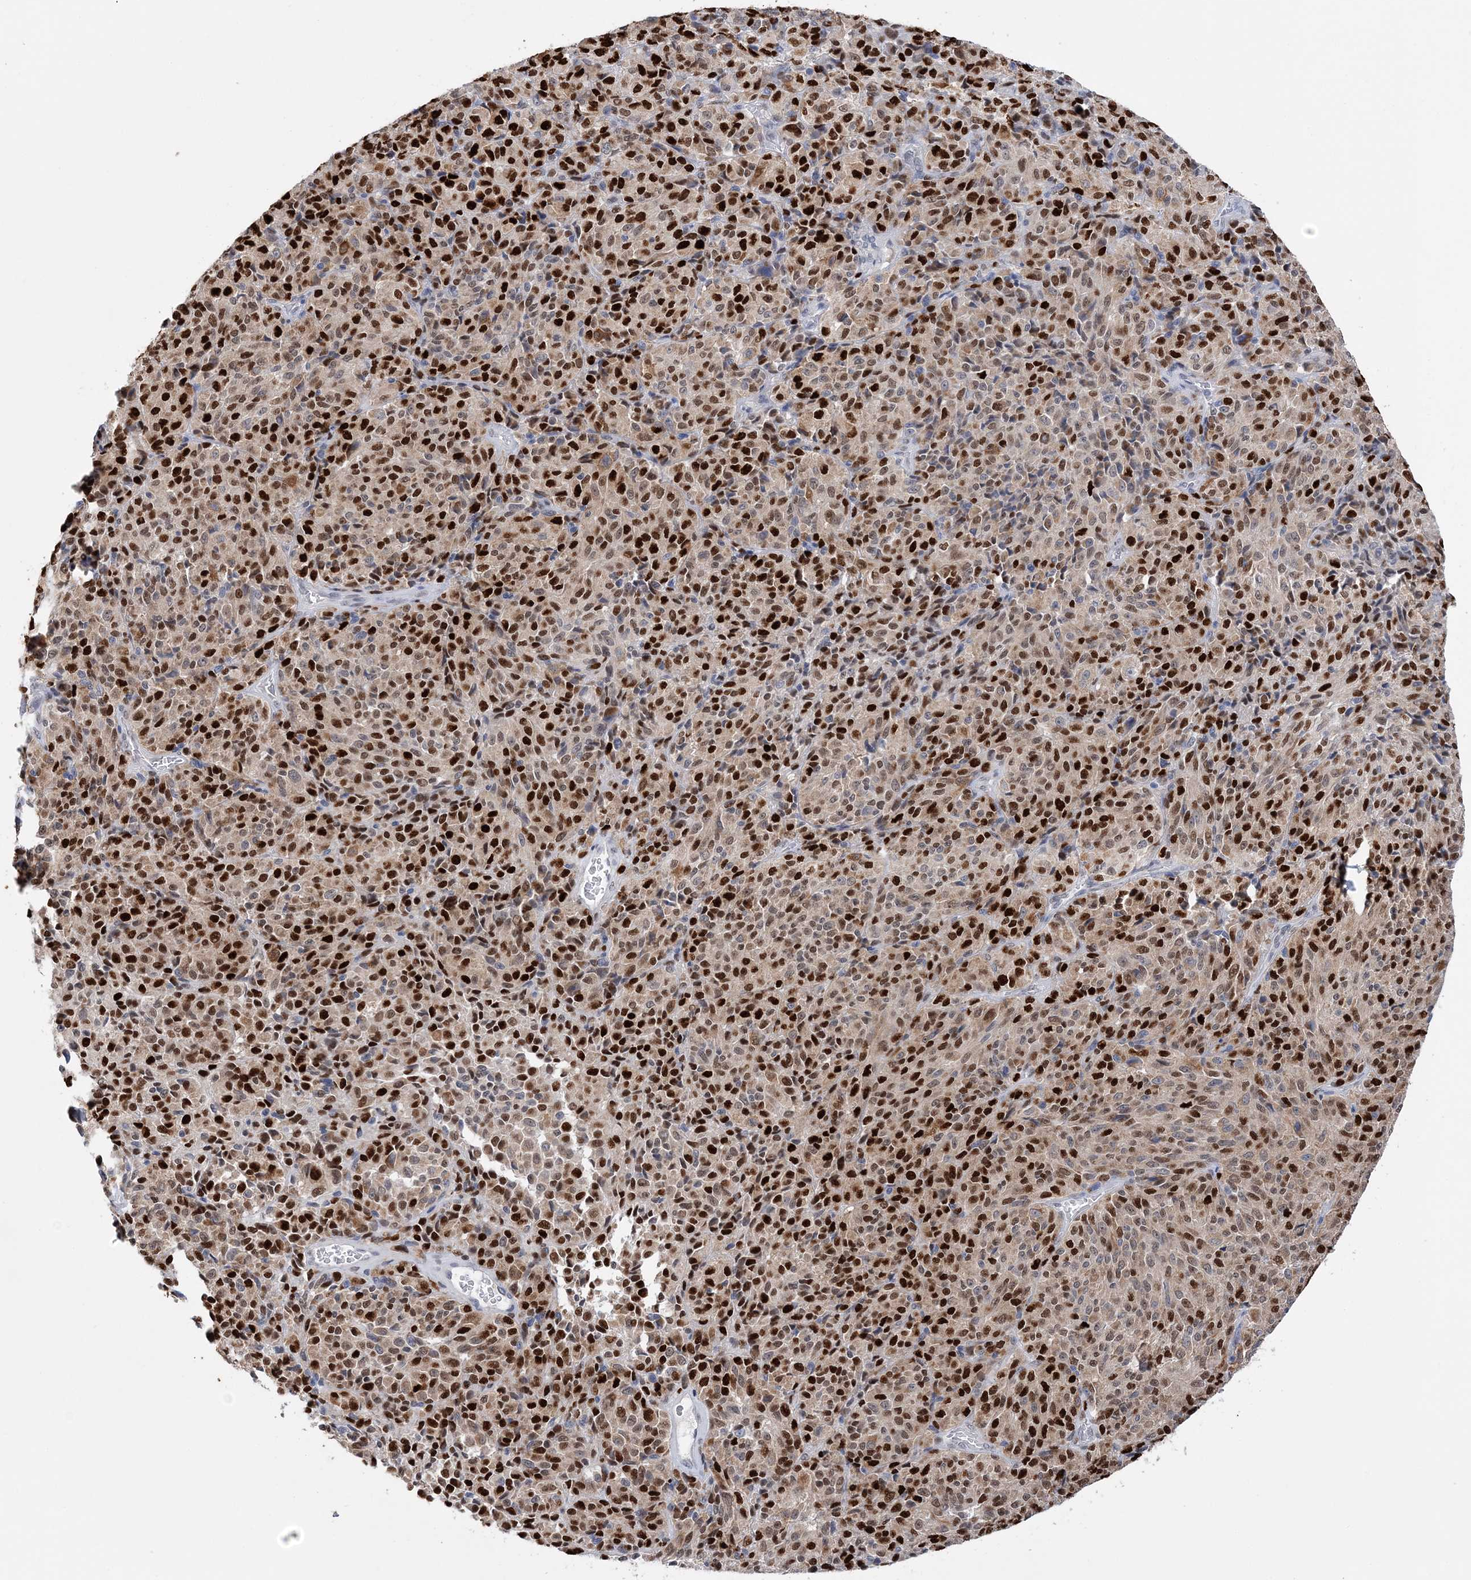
{"staining": {"intensity": "strong", "quantity": ">75%", "location": "nuclear"}, "tissue": "melanoma", "cell_type": "Tumor cells", "image_type": "cancer", "snomed": [{"axis": "morphology", "description": "Malignant melanoma, Metastatic site"}, {"axis": "topography", "description": "Brain"}], "caption": "Protein analysis of malignant melanoma (metastatic site) tissue reveals strong nuclear staining in about >75% of tumor cells. The staining is performed using DAB brown chromogen to label protein expression. The nuclei are counter-stained blue using hematoxylin.", "gene": "NIT2", "patient": {"sex": "female", "age": 56}}